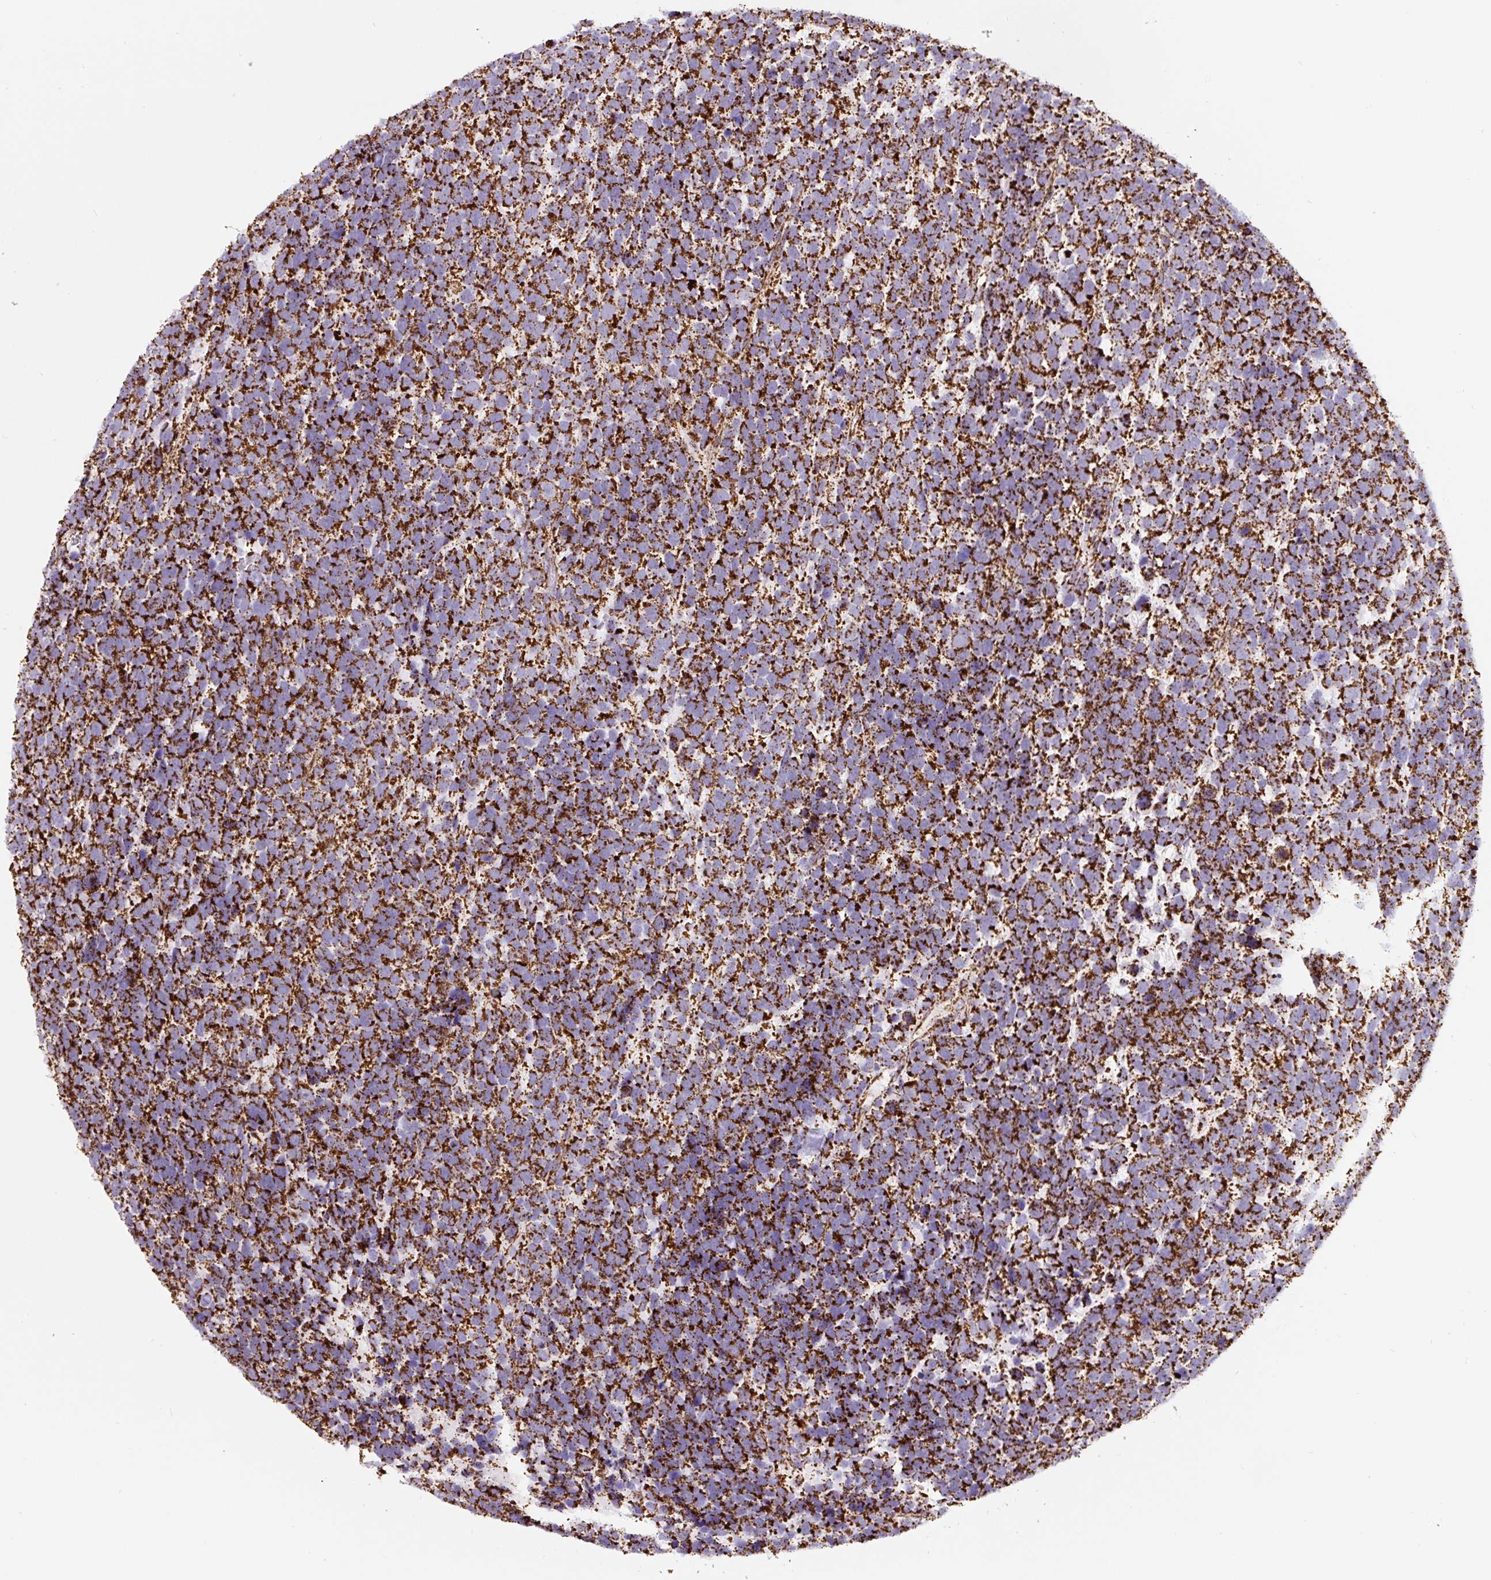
{"staining": {"intensity": "strong", "quantity": ">75%", "location": "cytoplasmic/membranous"}, "tissue": "urothelial cancer", "cell_type": "Tumor cells", "image_type": "cancer", "snomed": [{"axis": "morphology", "description": "Urothelial carcinoma, High grade"}, {"axis": "topography", "description": "Urinary bladder"}], "caption": "This is an image of IHC staining of high-grade urothelial carcinoma, which shows strong staining in the cytoplasmic/membranous of tumor cells.", "gene": "ATP5F1A", "patient": {"sex": "female", "age": 82}}